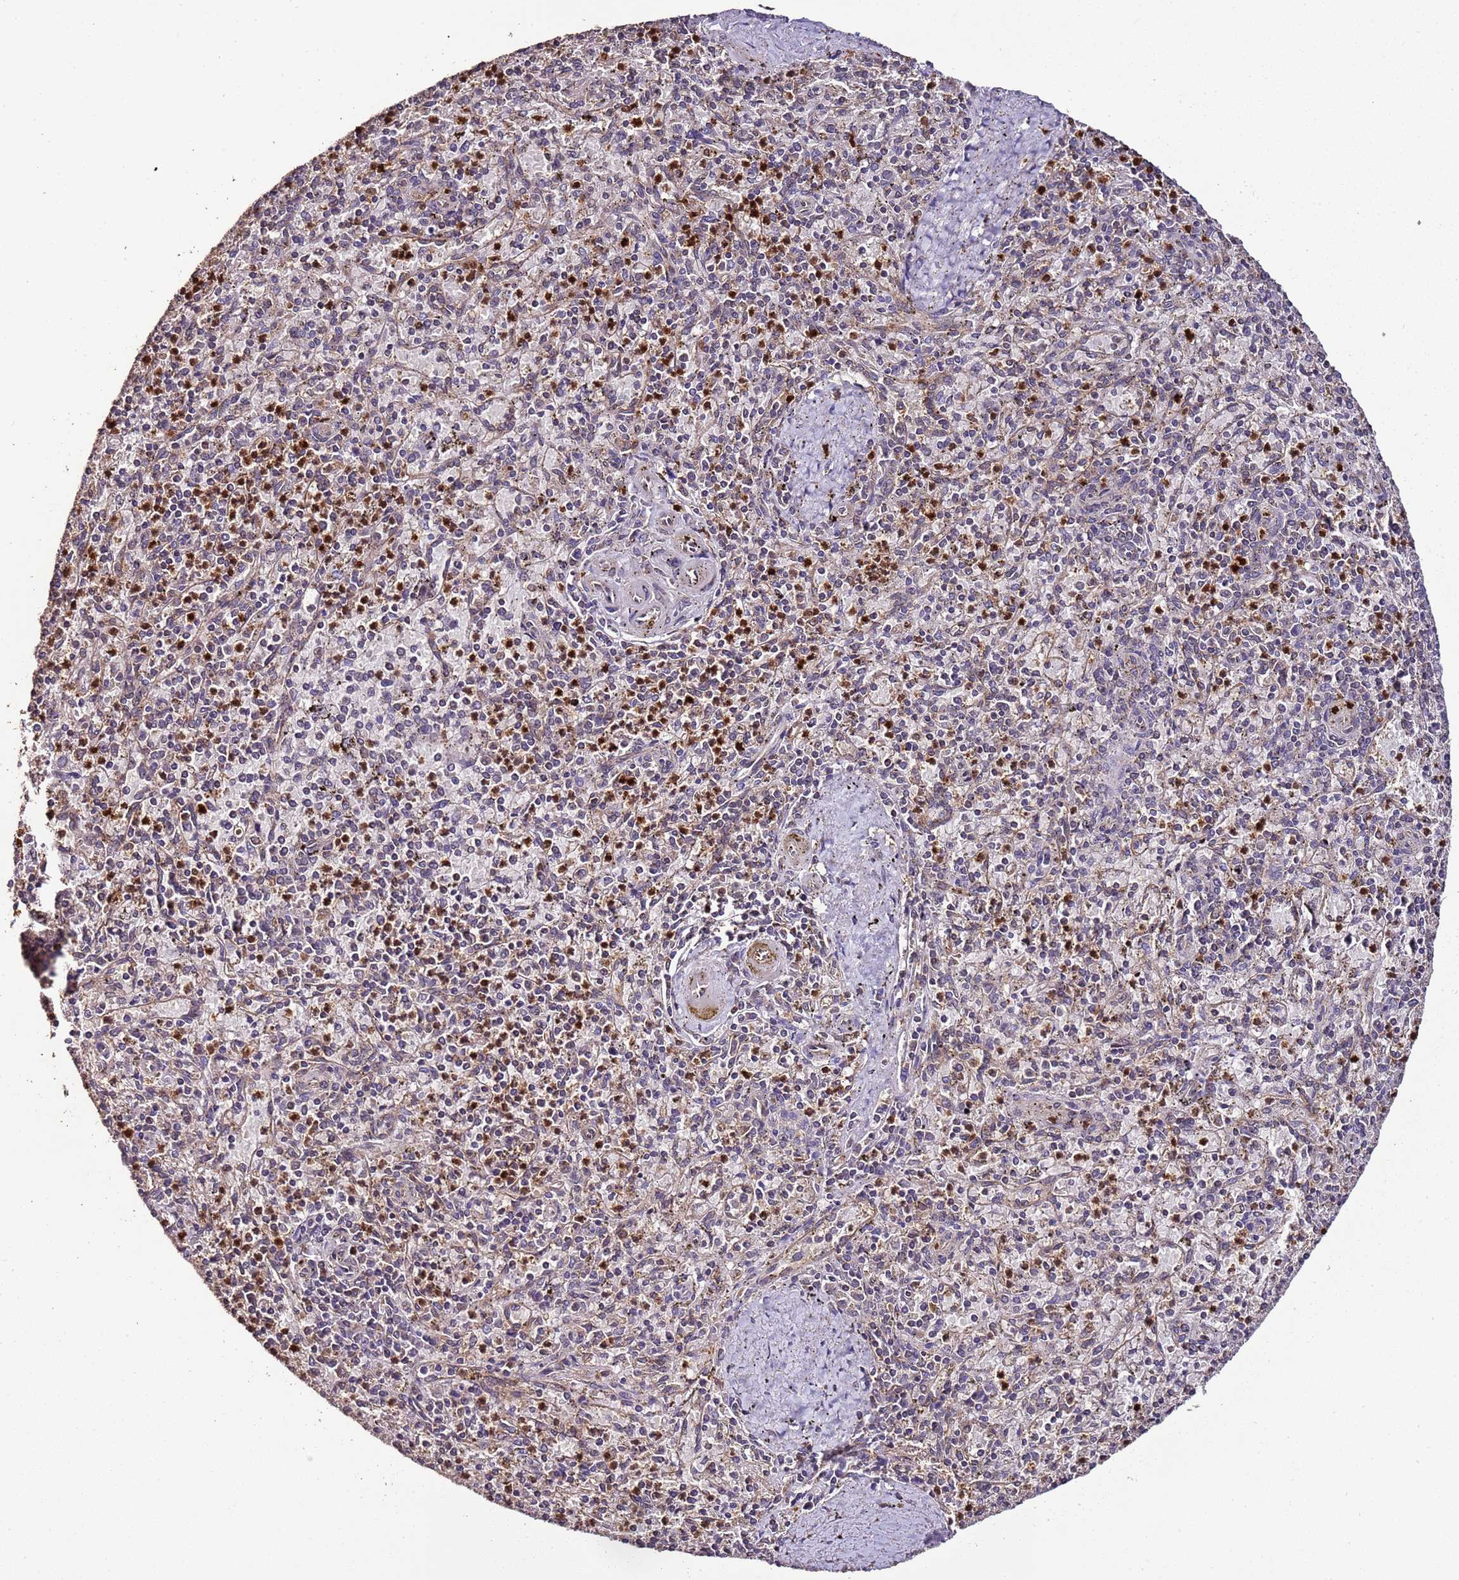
{"staining": {"intensity": "moderate", "quantity": "25%-75%", "location": "cytoplasmic/membranous,nuclear"}, "tissue": "spleen", "cell_type": "Cells in red pulp", "image_type": "normal", "snomed": [{"axis": "morphology", "description": "Normal tissue, NOS"}, {"axis": "topography", "description": "Spleen"}], "caption": "Immunohistochemistry image of normal human spleen stained for a protein (brown), which displays medium levels of moderate cytoplasmic/membranous,nuclear staining in about 25%-75% of cells in red pulp.", "gene": "SLC41A3", "patient": {"sex": "male", "age": 72}}